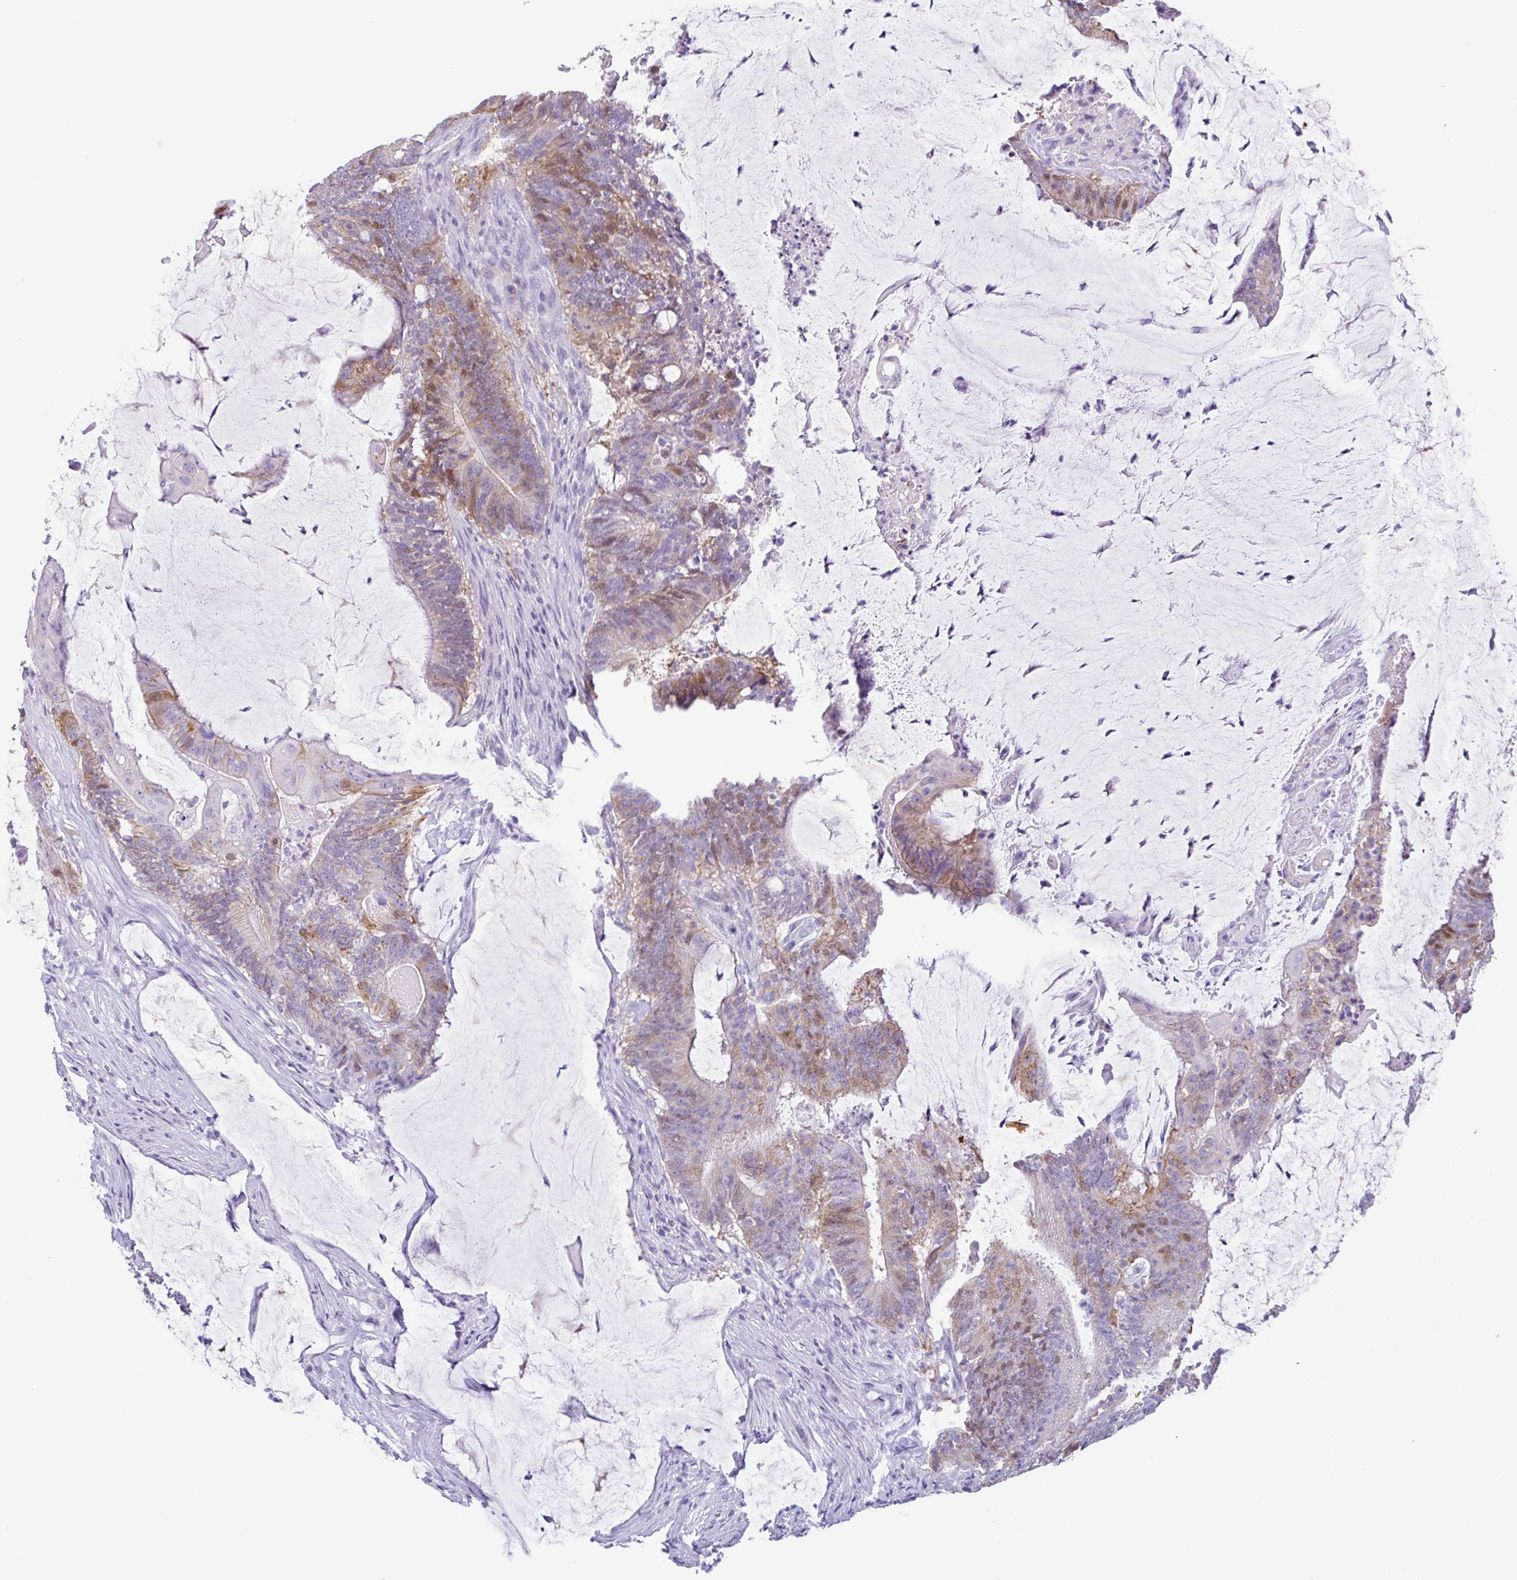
{"staining": {"intensity": "moderate", "quantity": "<25%", "location": "cytoplasmic/membranous,nuclear"}, "tissue": "colorectal cancer", "cell_type": "Tumor cells", "image_type": "cancer", "snomed": [{"axis": "morphology", "description": "Adenocarcinoma, NOS"}, {"axis": "topography", "description": "Colon"}], "caption": "Immunohistochemical staining of human adenocarcinoma (colorectal) demonstrates low levels of moderate cytoplasmic/membranous and nuclear protein positivity in about <25% of tumor cells.", "gene": "RRM2", "patient": {"sex": "female", "age": 43}}